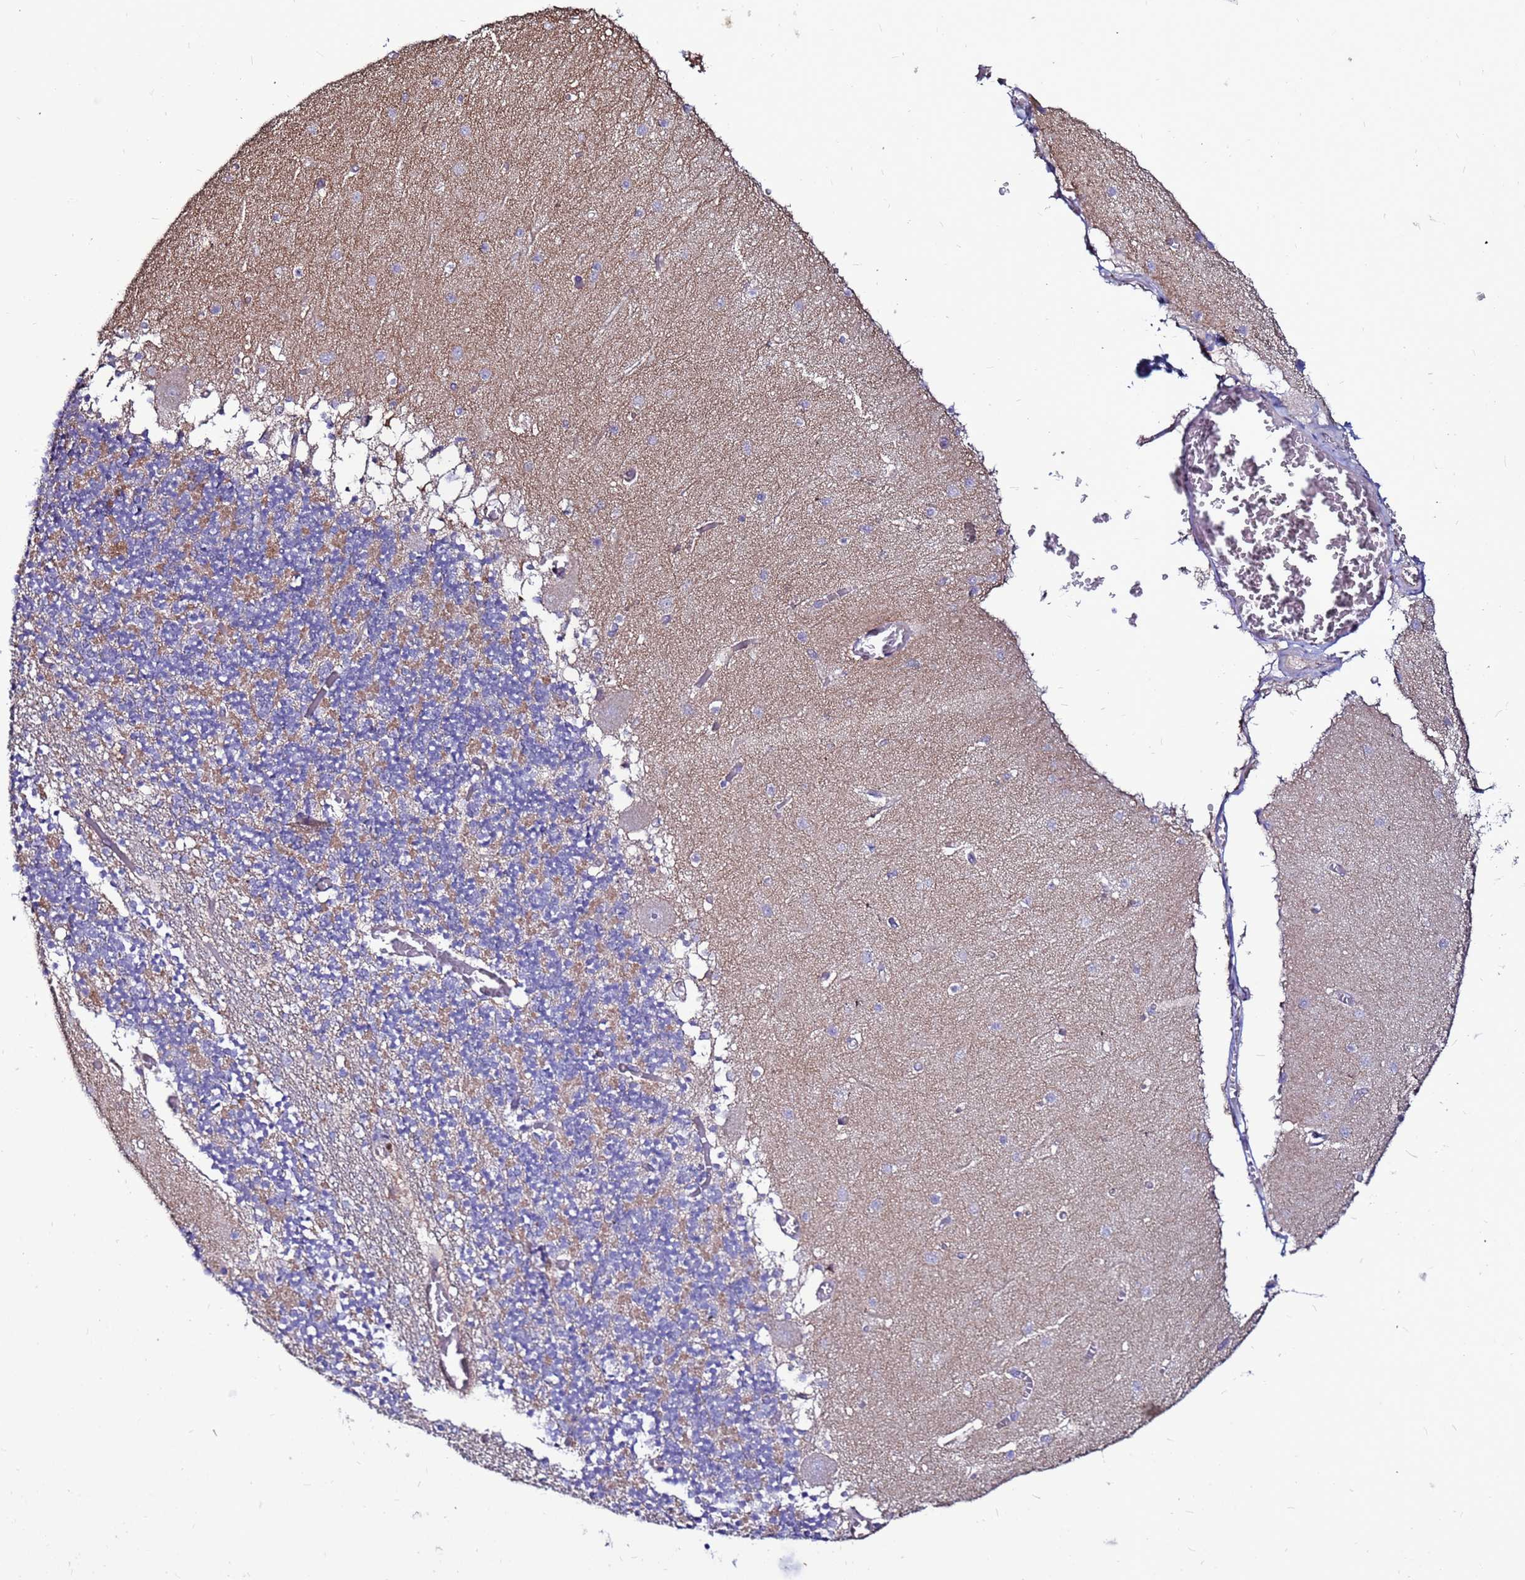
{"staining": {"intensity": "moderate", "quantity": "25%-75%", "location": "cytoplasmic/membranous"}, "tissue": "cerebellum", "cell_type": "Cells in granular layer", "image_type": "normal", "snomed": [{"axis": "morphology", "description": "Normal tissue, NOS"}, {"axis": "topography", "description": "Cerebellum"}], "caption": "IHC (DAB (3,3'-diaminobenzidine)) staining of unremarkable human cerebellum displays moderate cytoplasmic/membranous protein expression in about 25%-75% of cells in granular layer.", "gene": "NRN1L", "patient": {"sex": "female", "age": 28}}